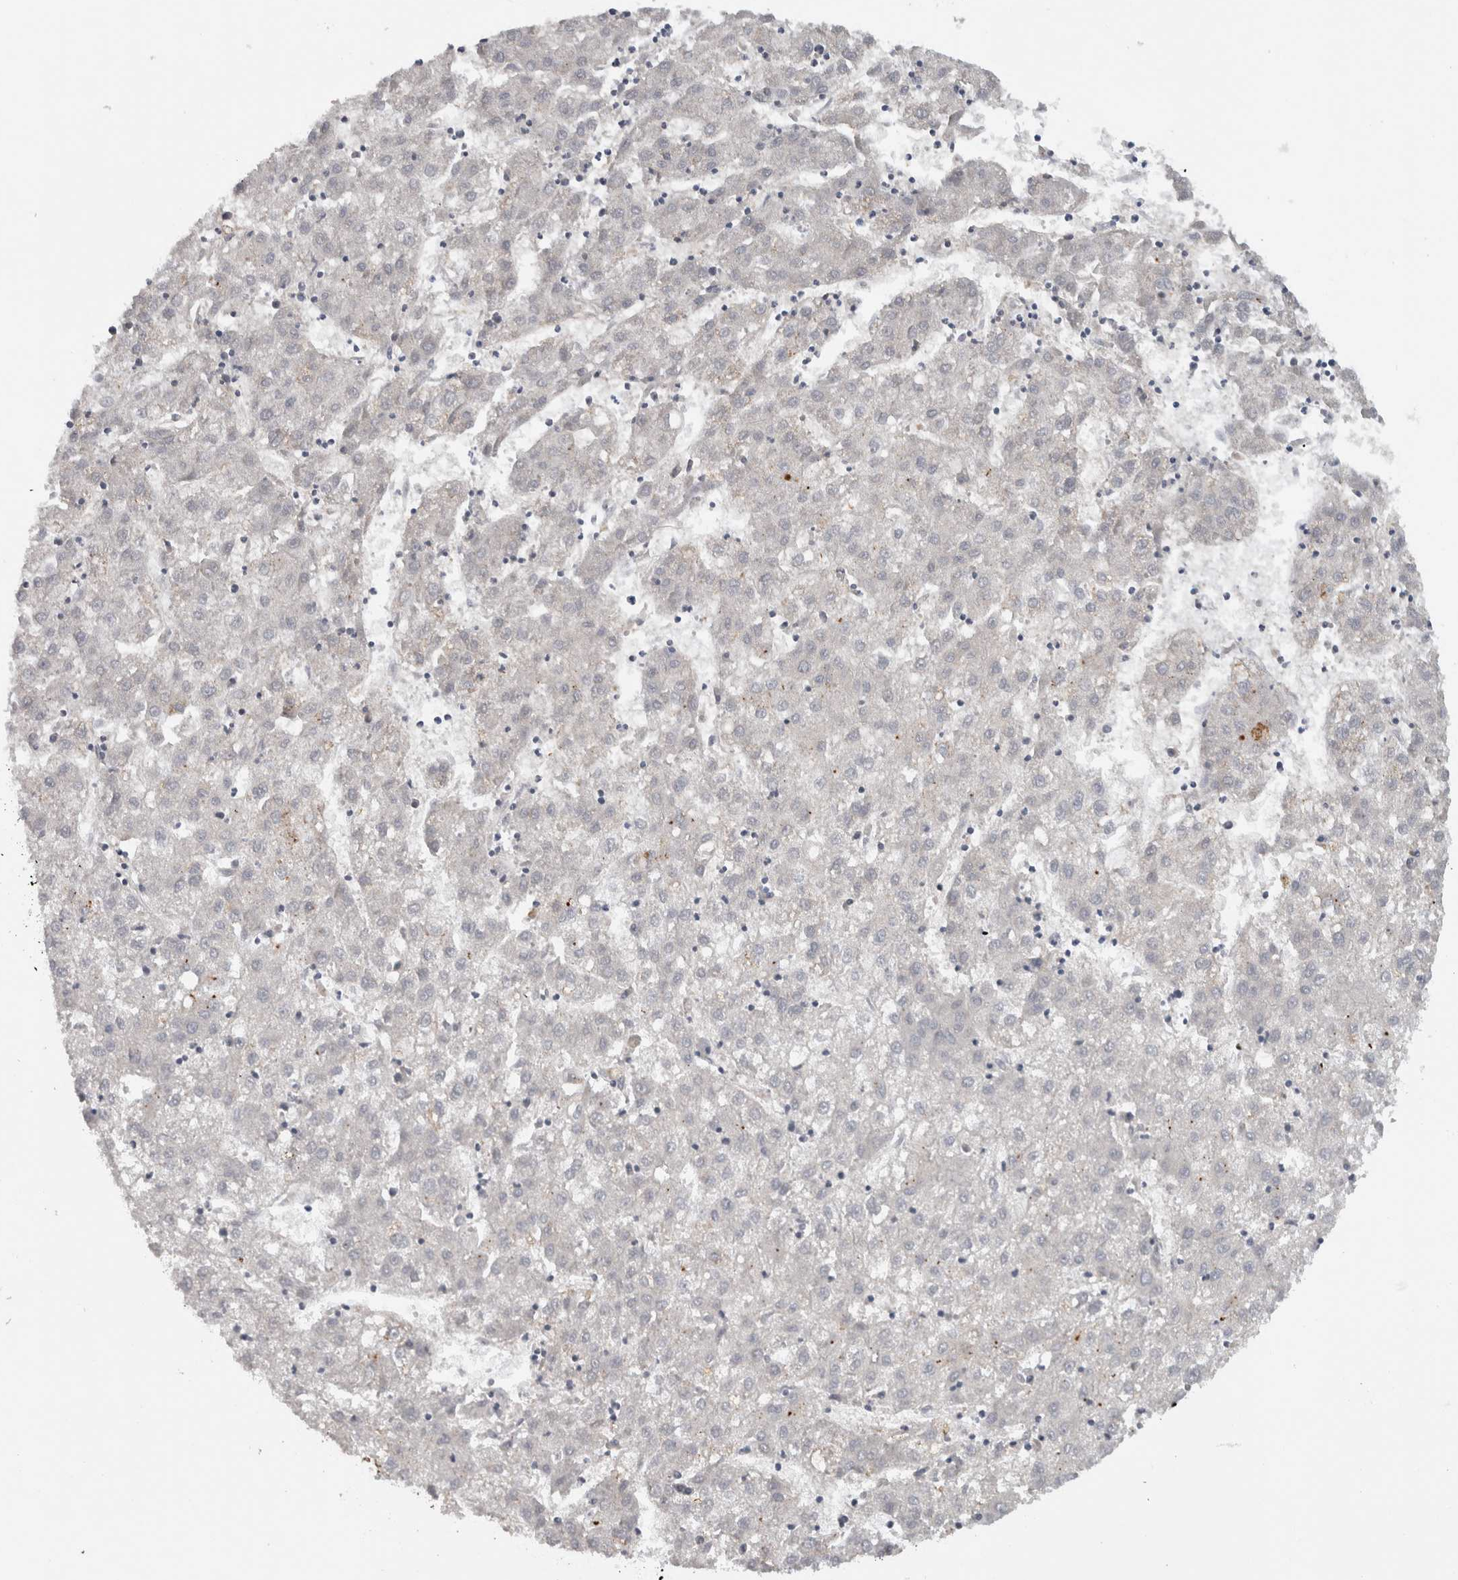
{"staining": {"intensity": "negative", "quantity": "none", "location": "none"}, "tissue": "liver cancer", "cell_type": "Tumor cells", "image_type": "cancer", "snomed": [{"axis": "morphology", "description": "Carcinoma, Hepatocellular, NOS"}, {"axis": "topography", "description": "Liver"}], "caption": "An immunohistochemistry photomicrograph of liver cancer (hepatocellular carcinoma) is shown. There is no staining in tumor cells of liver cancer (hepatocellular carcinoma).", "gene": "PRXL2A", "patient": {"sex": "male", "age": 72}}